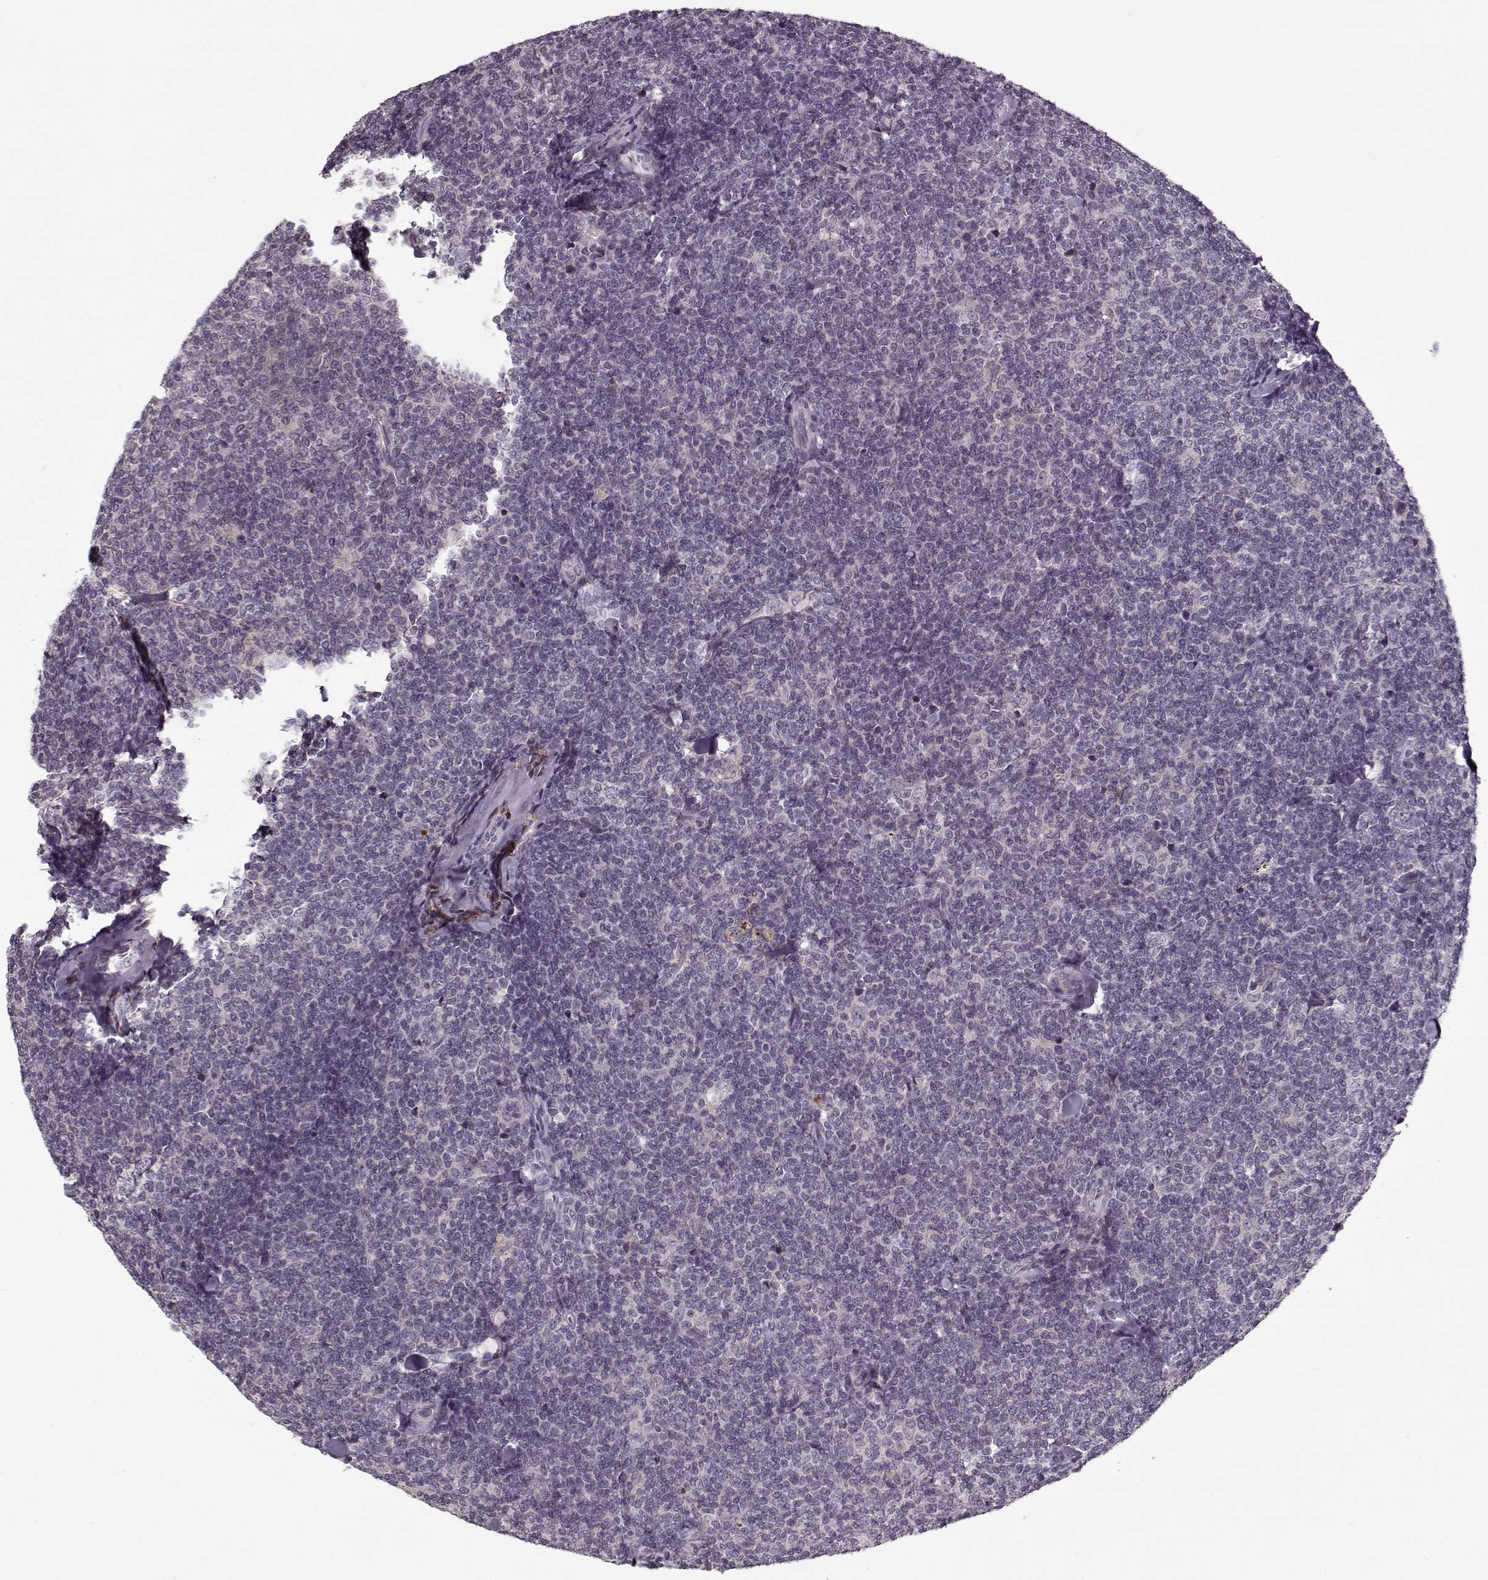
{"staining": {"intensity": "negative", "quantity": "none", "location": "none"}, "tissue": "lymphoma", "cell_type": "Tumor cells", "image_type": "cancer", "snomed": [{"axis": "morphology", "description": "Malignant lymphoma, non-Hodgkin's type, Low grade"}, {"axis": "topography", "description": "Lymph node"}], "caption": "The immunohistochemistry photomicrograph has no significant positivity in tumor cells of lymphoma tissue. Brightfield microscopy of immunohistochemistry stained with DAB (brown) and hematoxylin (blue), captured at high magnification.", "gene": "AFM", "patient": {"sex": "female", "age": 56}}